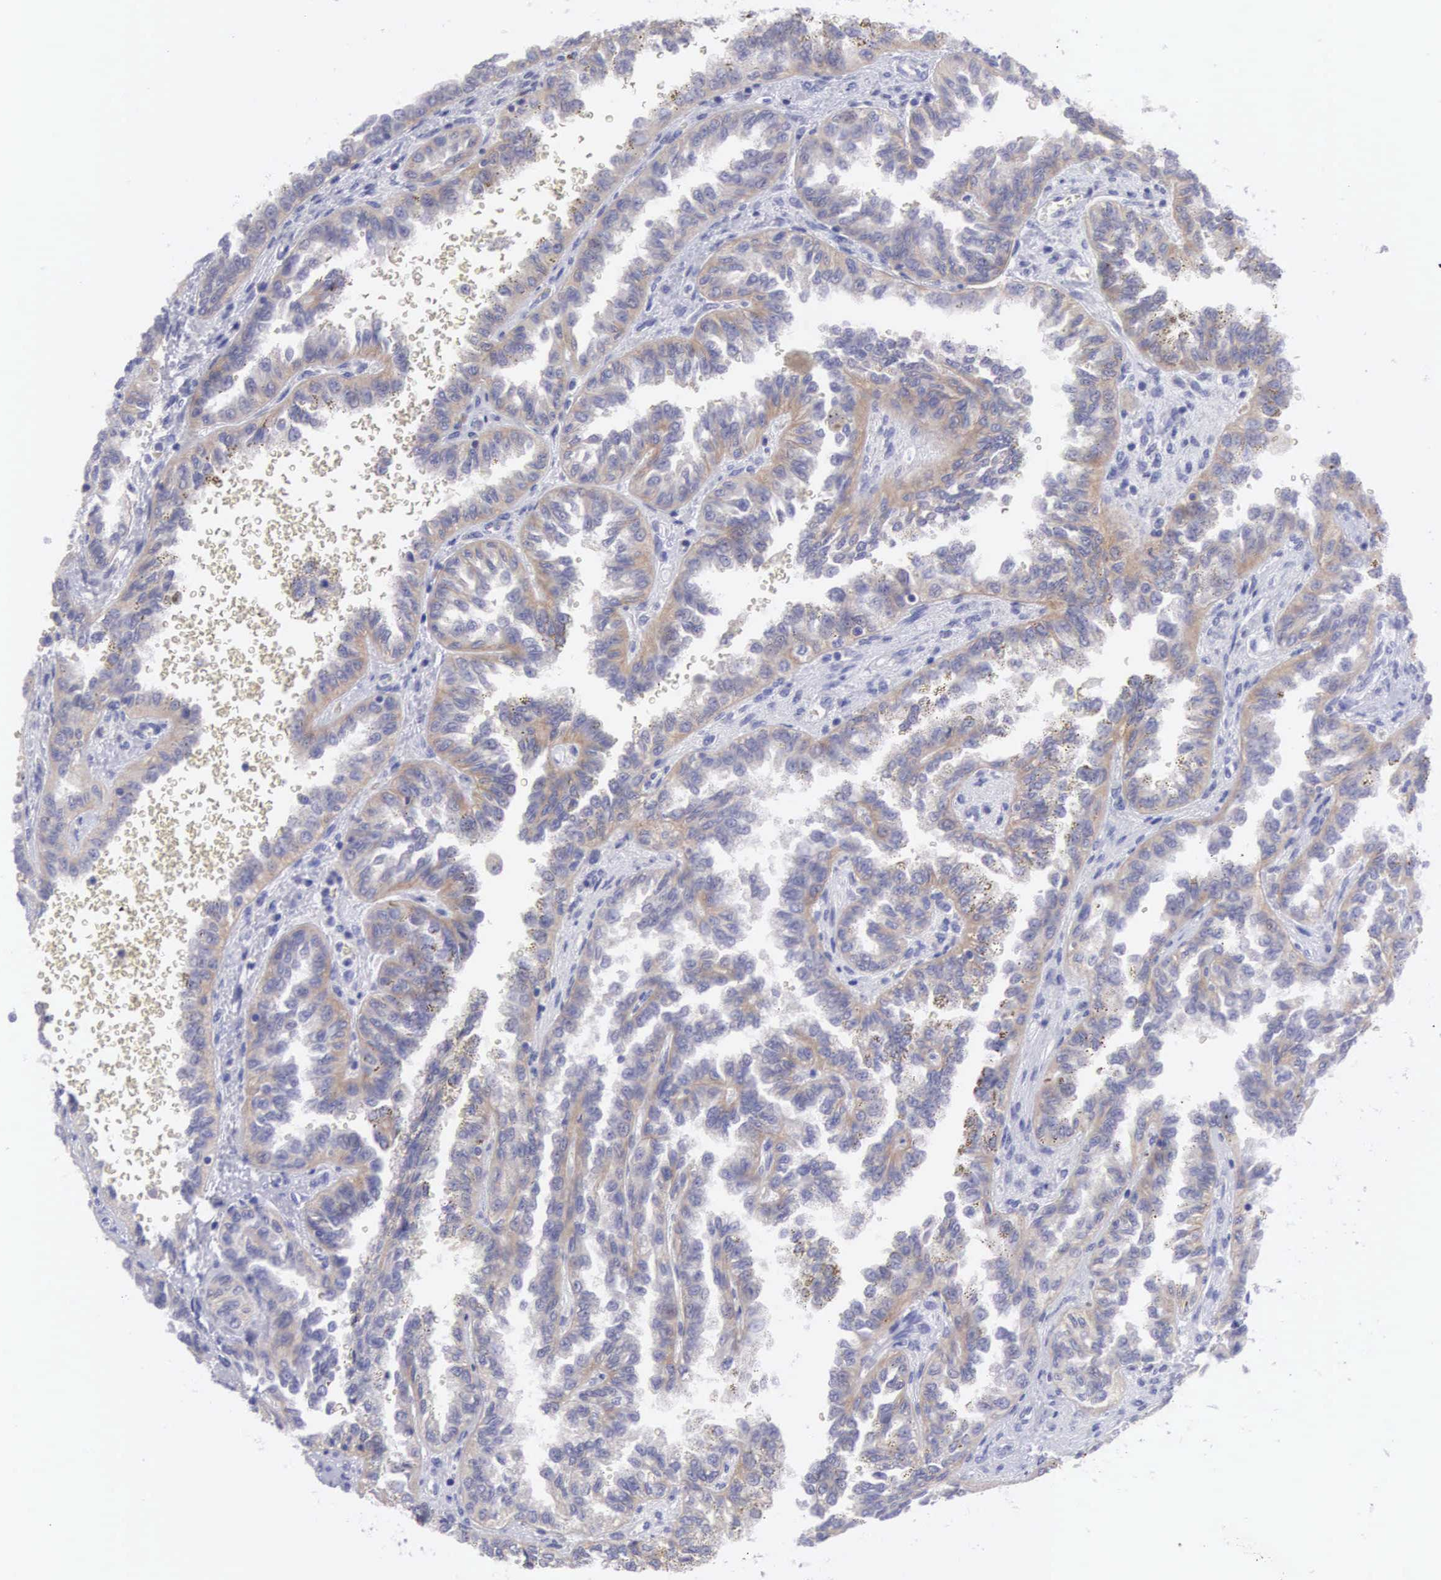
{"staining": {"intensity": "weak", "quantity": "<25%", "location": "cytoplasmic/membranous"}, "tissue": "renal cancer", "cell_type": "Tumor cells", "image_type": "cancer", "snomed": [{"axis": "morphology", "description": "Inflammation, NOS"}, {"axis": "morphology", "description": "Adenocarcinoma, NOS"}, {"axis": "topography", "description": "Kidney"}], "caption": "This histopathology image is of renal adenocarcinoma stained with IHC to label a protein in brown with the nuclei are counter-stained blue. There is no staining in tumor cells. (Immunohistochemistry, brightfield microscopy, high magnification).", "gene": "SLITRK4", "patient": {"sex": "male", "age": 68}}